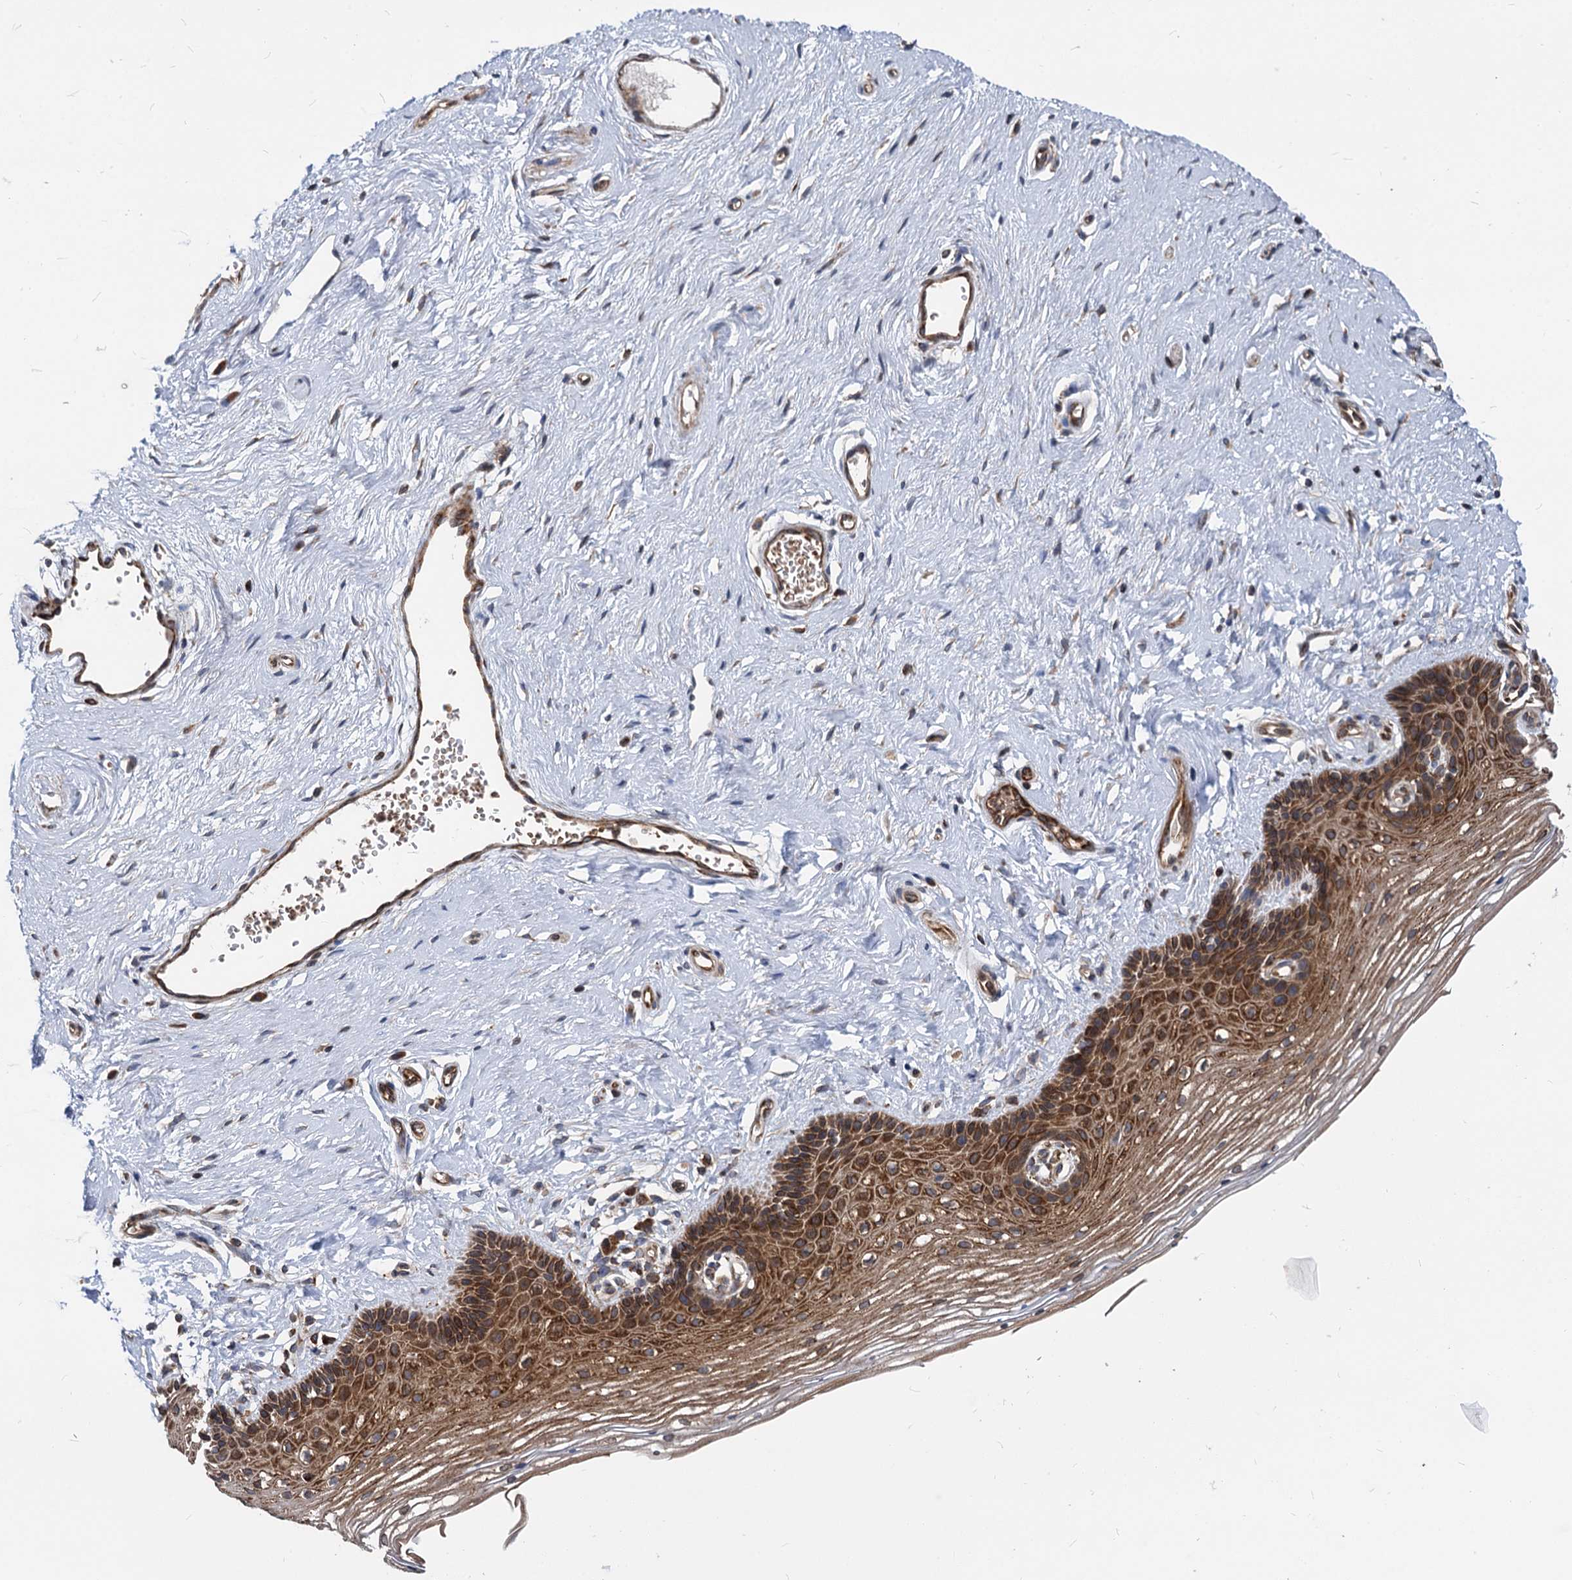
{"staining": {"intensity": "strong", "quantity": ">75%", "location": "cytoplasmic/membranous"}, "tissue": "vagina", "cell_type": "Squamous epithelial cells", "image_type": "normal", "snomed": [{"axis": "morphology", "description": "Normal tissue, NOS"}, {"axis": "topography", "description": "Vagina"}], "caption": "Immunohistochemistry (IHC) photomicrograph of unremarkable vagina: human vagina stained using immunohistochemistry exhibits high levels of strong protein expression localized specifically in the cytoplasmic/membranous of squamous epithelial cells, appearing as a cytoplasmic/membranous brown color.", "gene": "STIM1", "patient": {"sex": "female", "age": 46}}